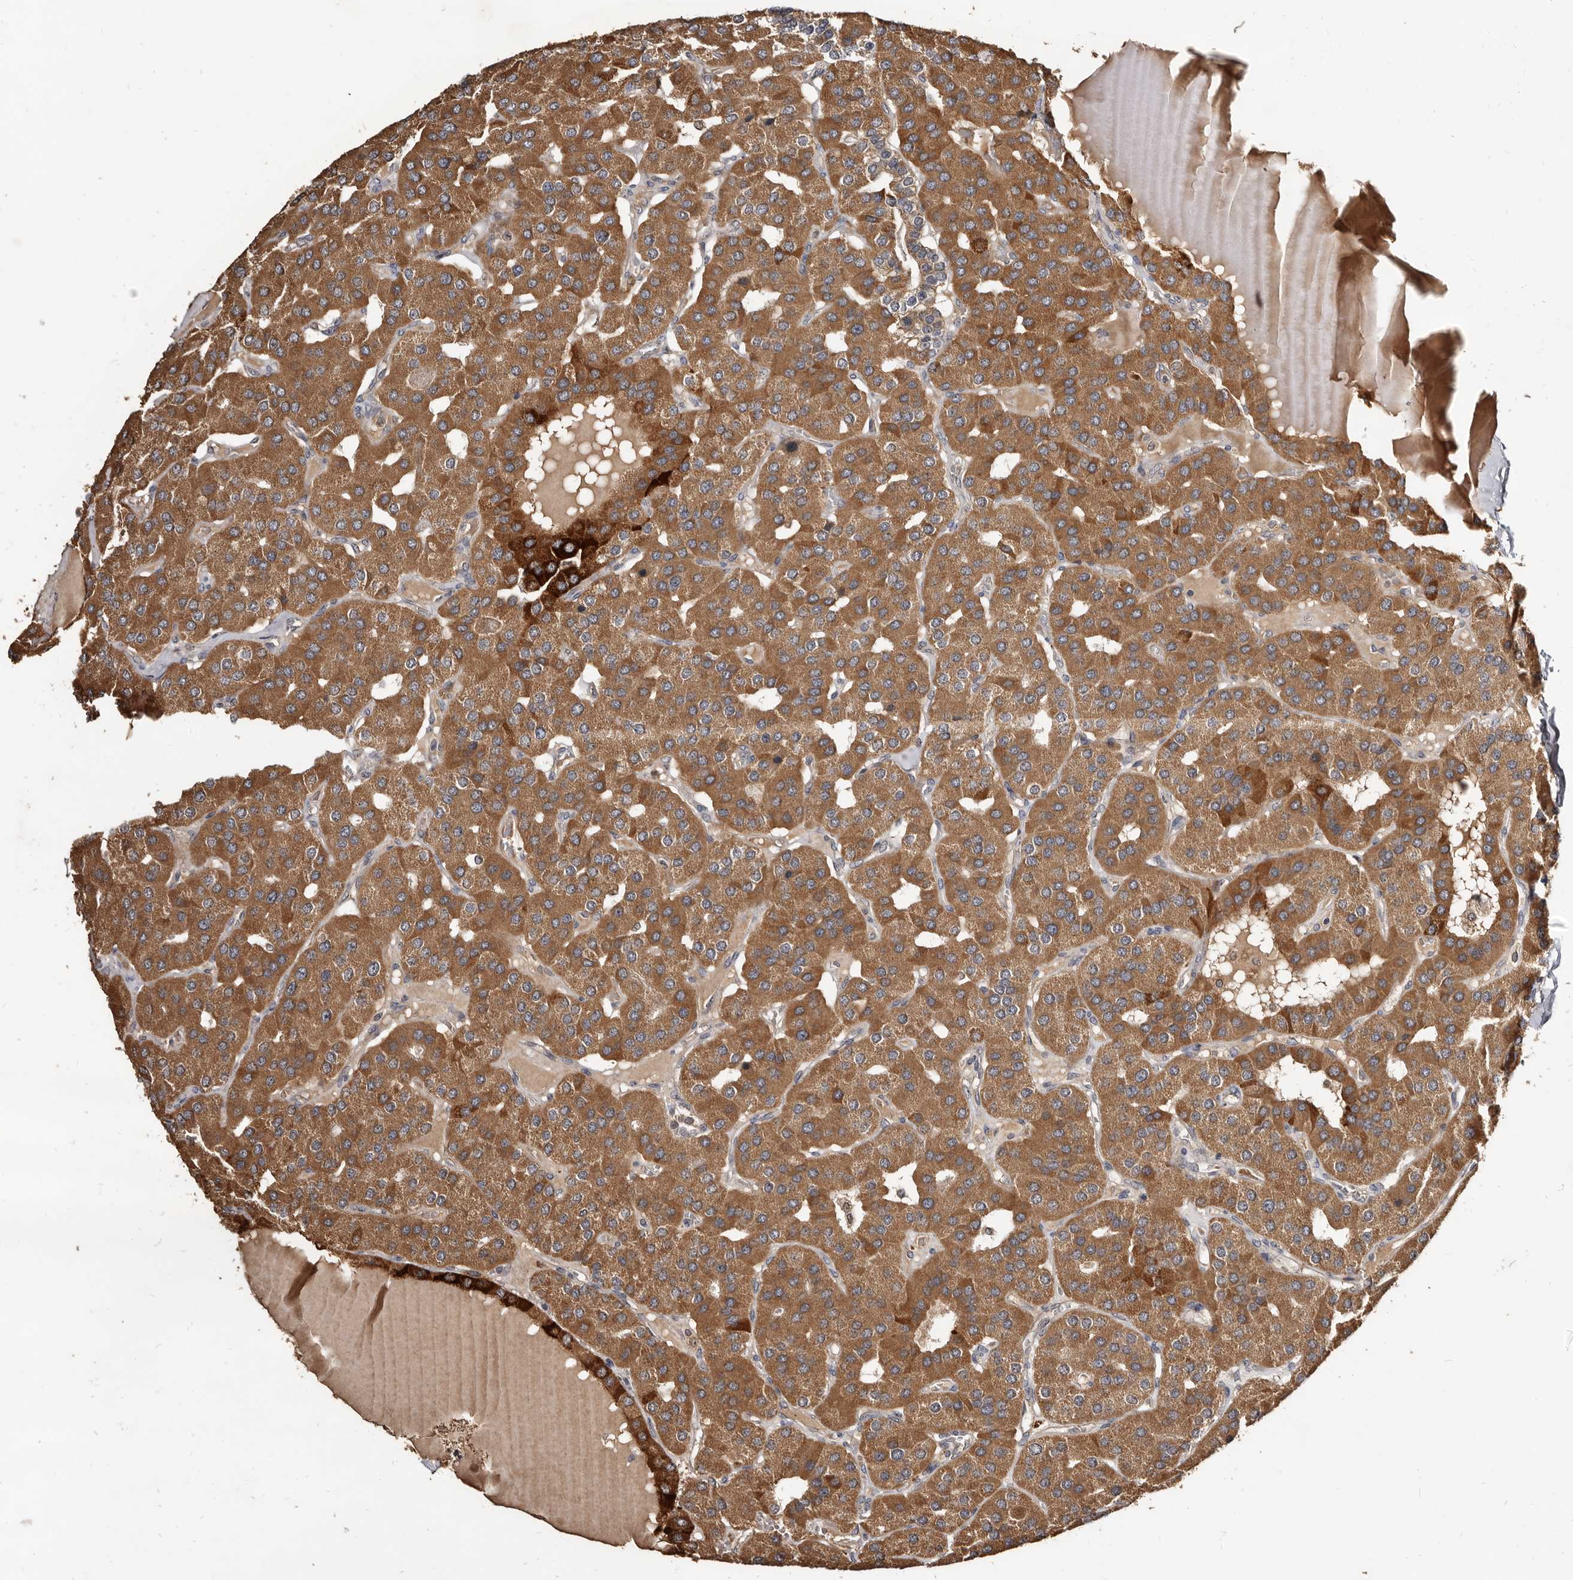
{"staining": {"intensity": "moderate", "quantity": ">75%", "location": "cytoplasmic/membranous"}, "tissue": "parathyroid gland", "cell_type": "Glandular cells", "image_type": "normal", "snomed": [{"axis": "morphology", "description": "Normal tissue, NOS"}, {"axis": "morphology", "description": "Adenoma, NOS"}, {"axis": "topography", "description": "Parathyroid gland"}], "caption": "A high-resolution photomicrograph shows immunohistochemistry staining of unremarkable parathyroid gland, which displays moderate cytoplasmic/membranous staining in approximately >75% of glandular cells.", "gene": "AKAP7", "patient": {"sex": "female", "age": 86}}